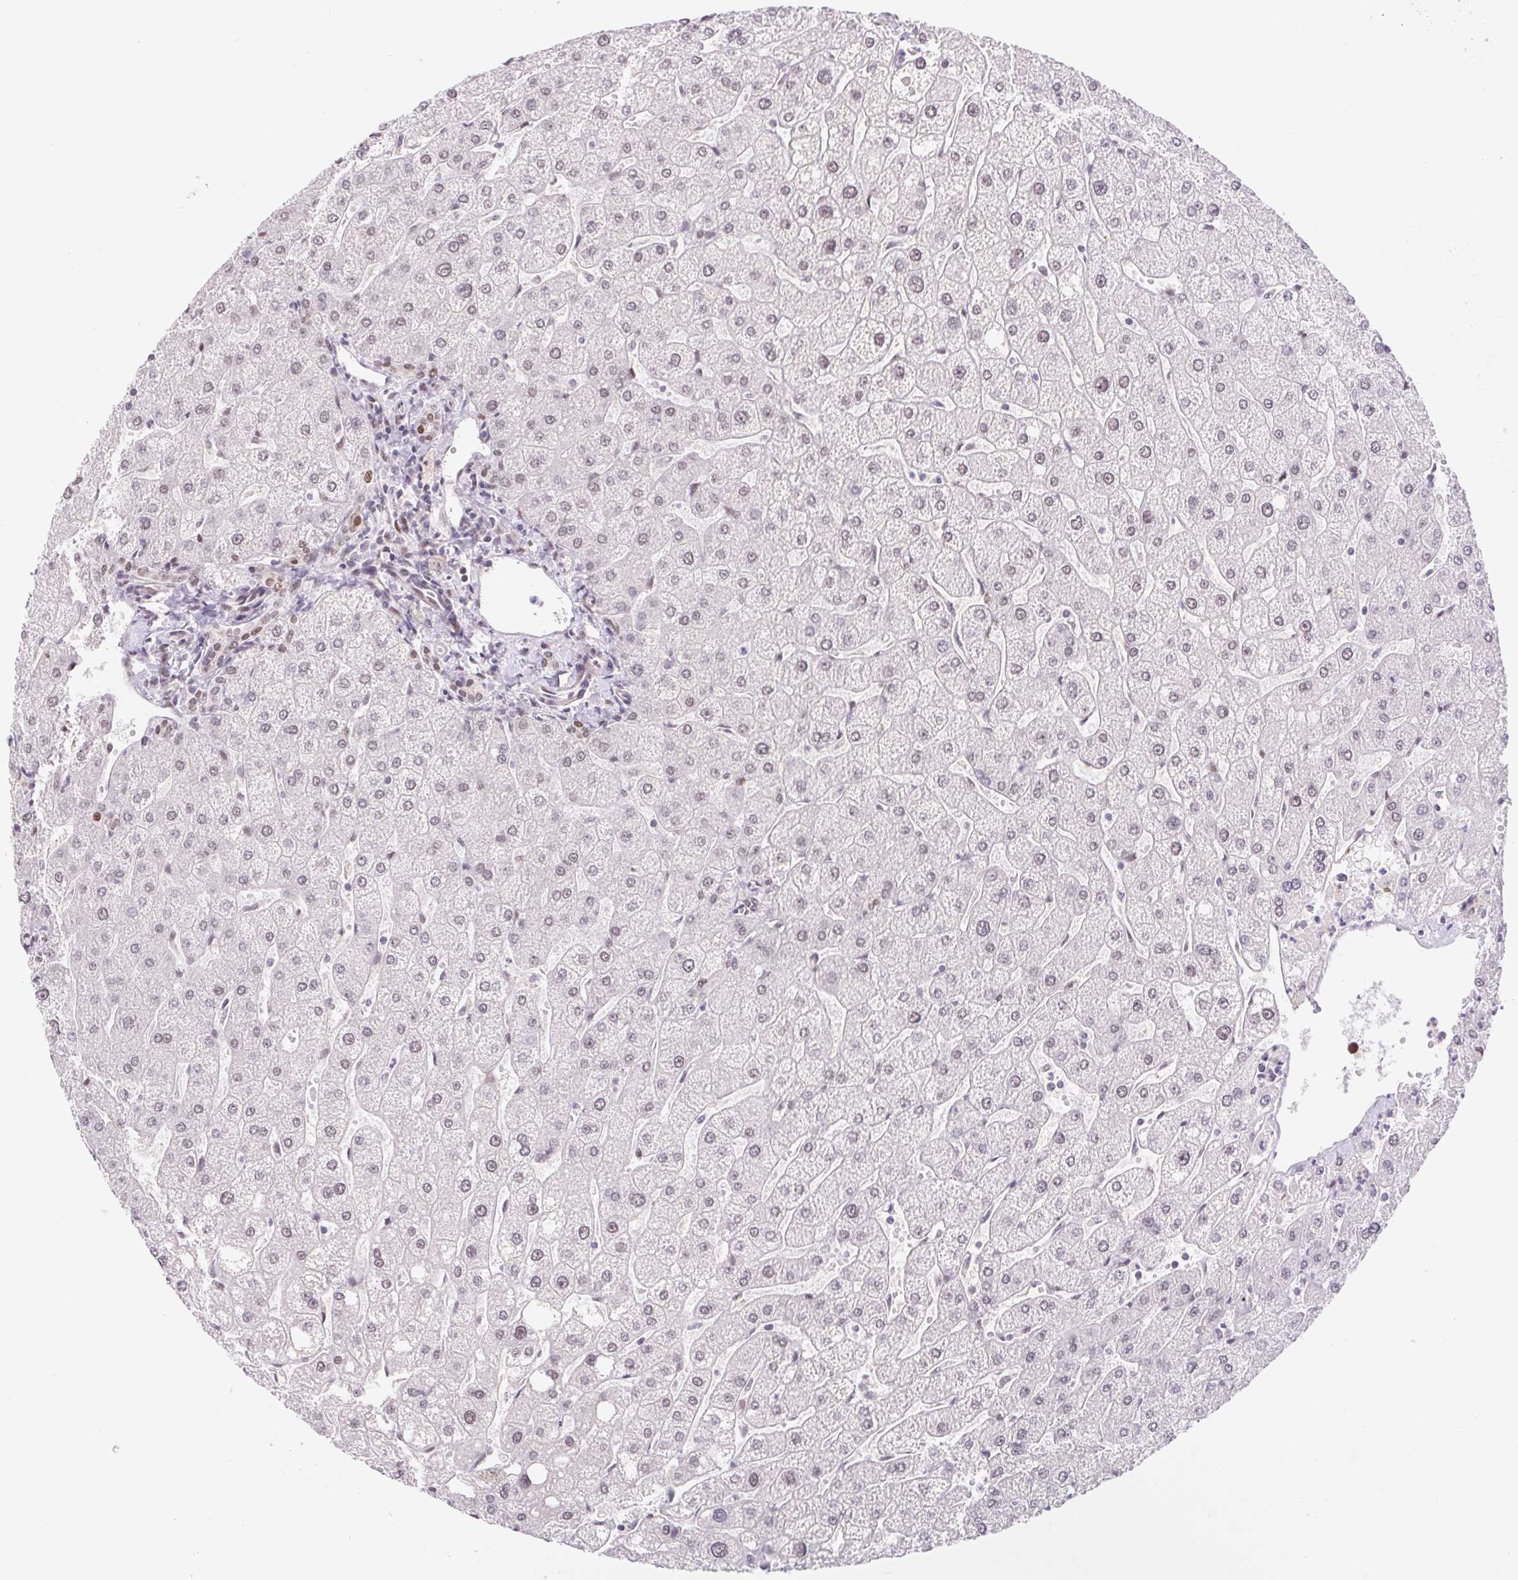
{"staining": {"intensity": "weak", "quantity": "<25%", "location": "nuclear"}, "tissue": "liver", "cell_type": "Cholangiocytes", "image_type": "normal", "snomed": [{"axis": "morphology", "description": "Normal tissue, NOS"}, {"axis": "topography", "description": "Liver"}], "caption": "DAB immunohistochemical staining of unremarkable human liver exhibits no significant staining in cholangiocytes. The staining was performed using DAB to visualize the protein expression in brown, while the nuclei were stained in blue with hematoxylin (Magnification: 20x).", "gene": "CAND1", "patient": {"sex": "male", "age": 67}}